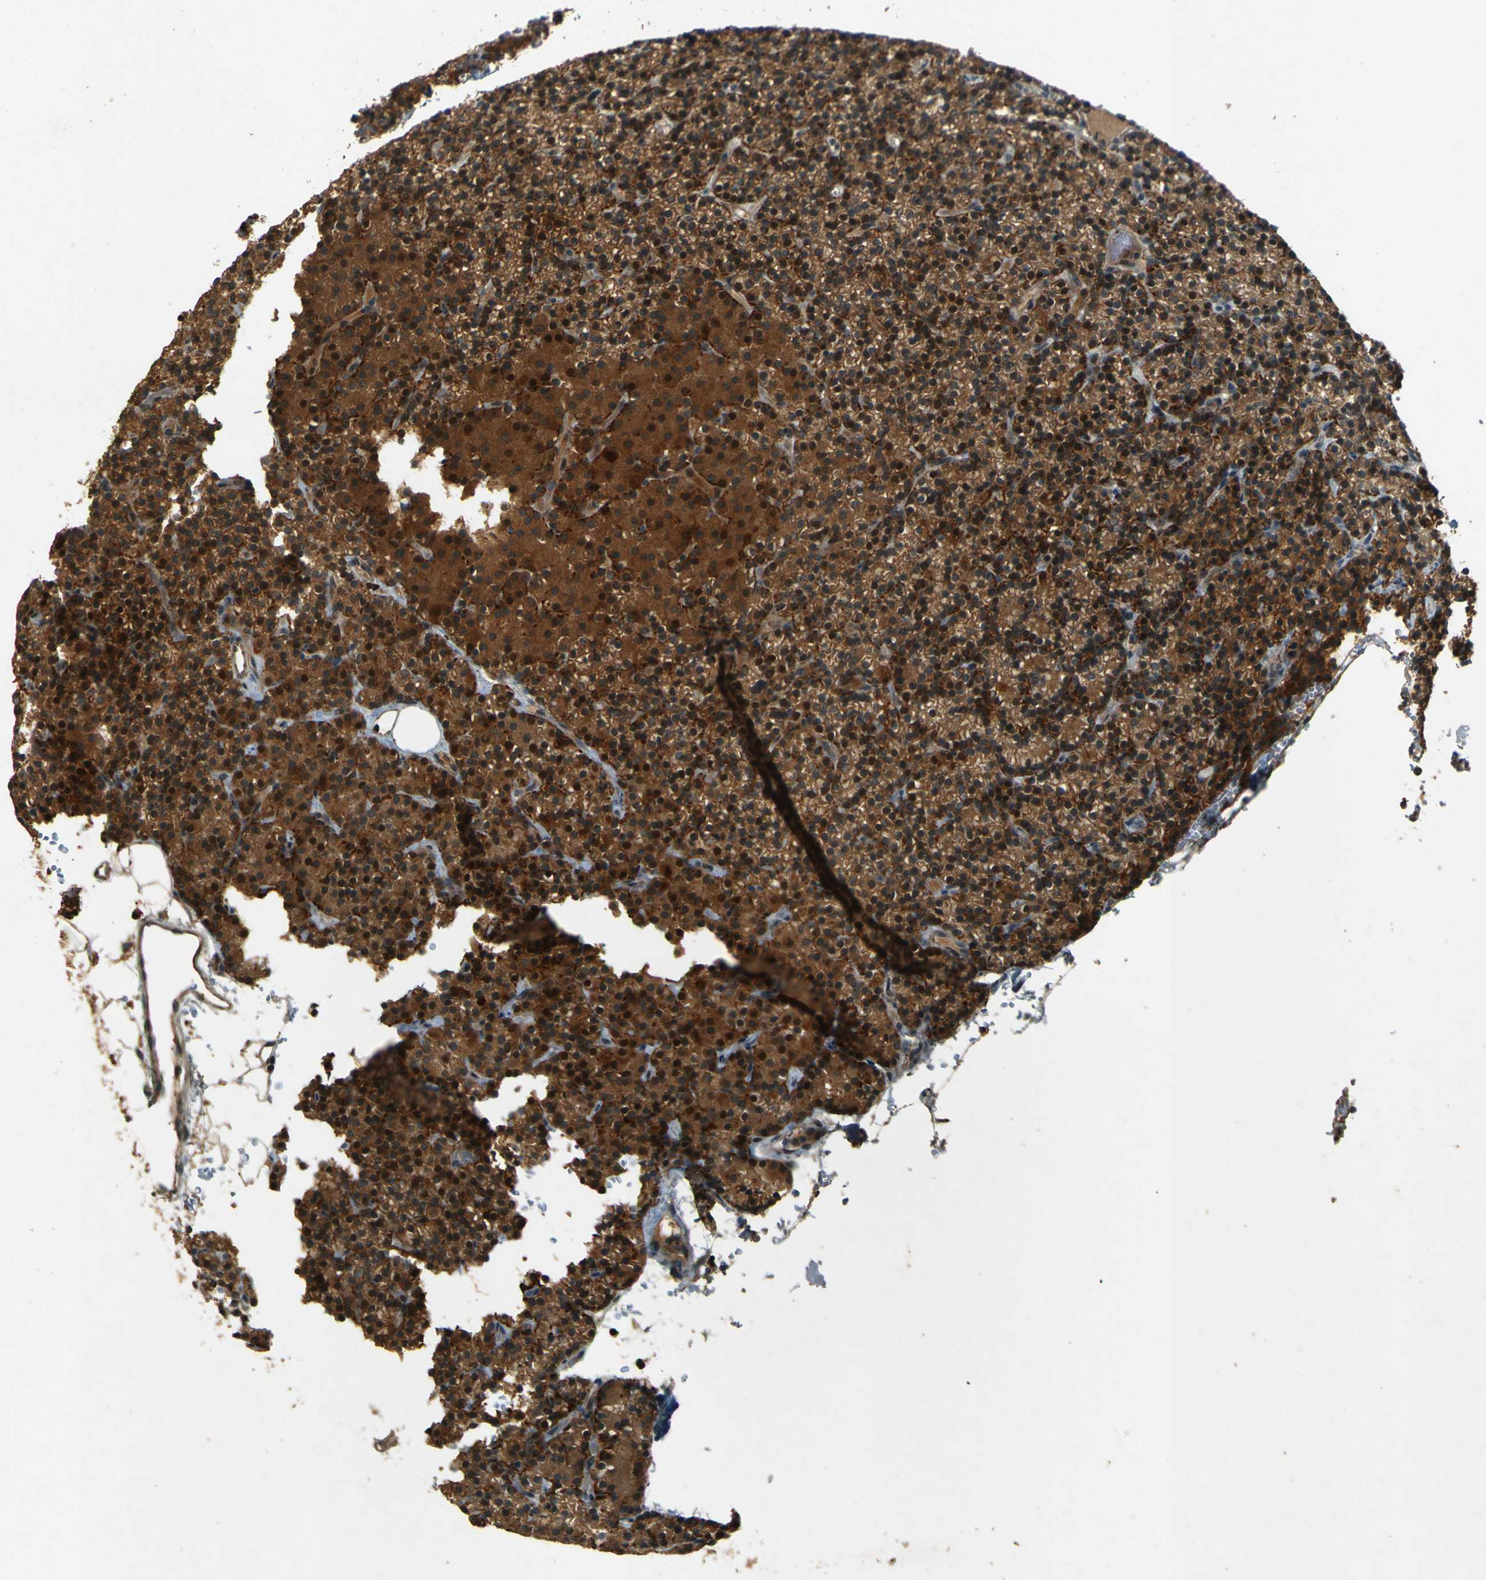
{"staining": {"intensity": "strong", "quantity": ">75%", "location": "cytoplasmic/membranous,nuclear"}, "tissue": "parathyroid gland", "cell_type": "Glandular cells", "image_type": "normal", "snomed": [{"axis": "morphology", "description": "Normal tissue, NOS"}, {"axis": "morphology", "description": "Hyperplasia, NOS"}, {"axis": "topography", "description": "Parathyroid gland"}], "caption": "Brown immunohistochemical staining in benign human parathyroid gland exhibits strong cytoplasmic/membranous,nuclear positivity in approximately >75% of glandular cells.", "gene": "MPDZ", "patient": {"sex": "male", "age": 44}}